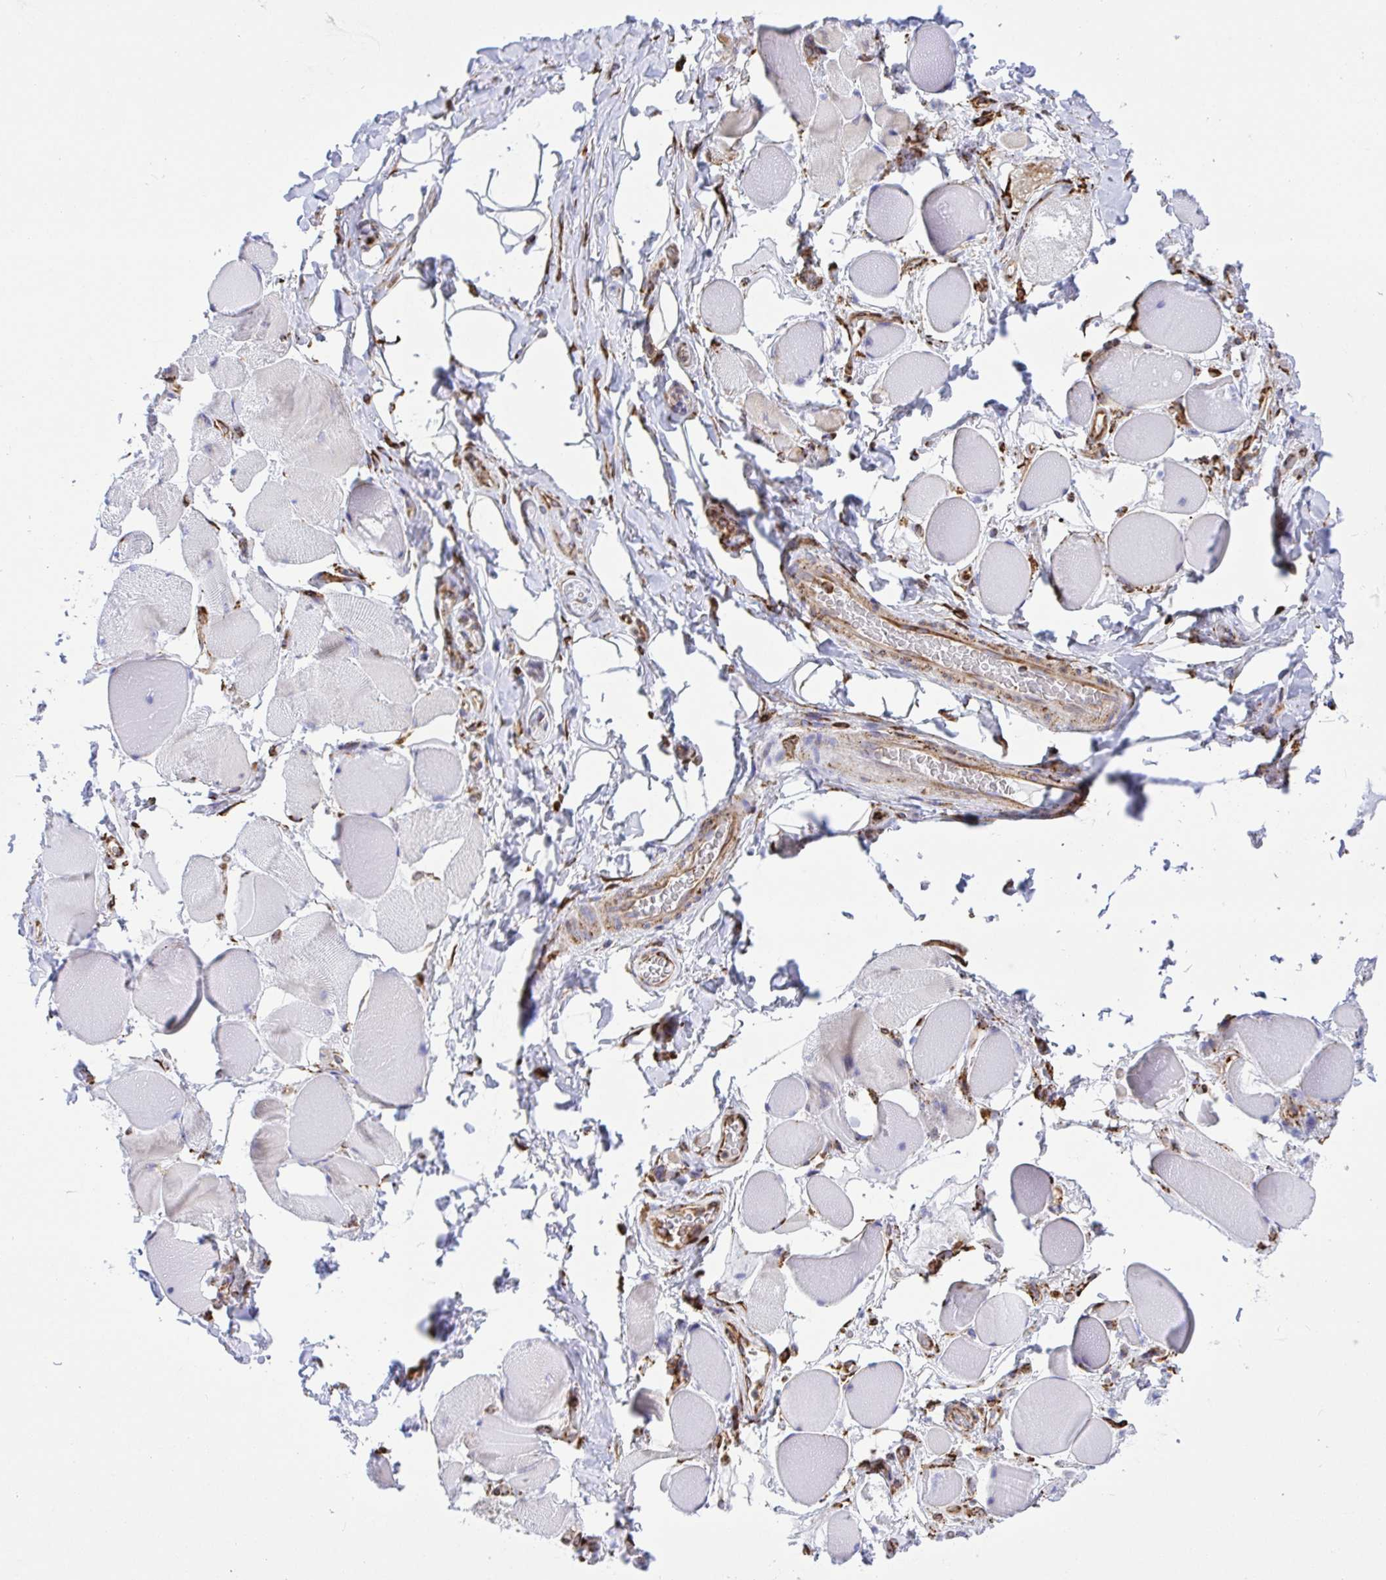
{"staining": {"intensity": "negative", "quantity": "none", "location": "none"}, "tissue": "skeletal muscle", "cell_type": "Myocytes", "image_type": "normal", "snomed": [{"axis": "morphology", "description": "Normal tissue, NOS"}, {"axis": "topography", "description": "Skeletal muscle"}, {"axis": "topography", "description": "Anal"}, {"axis": "topography", "description": "Peripheral nerve tissue"}], "caption": "The histopathology image shows no significant positivity in myocytes of skeletal muscle. (IHC, brightfield microscopy, high magnification).", "gene": "CLGN", "patient": {"sex": "male", "age": 53}}